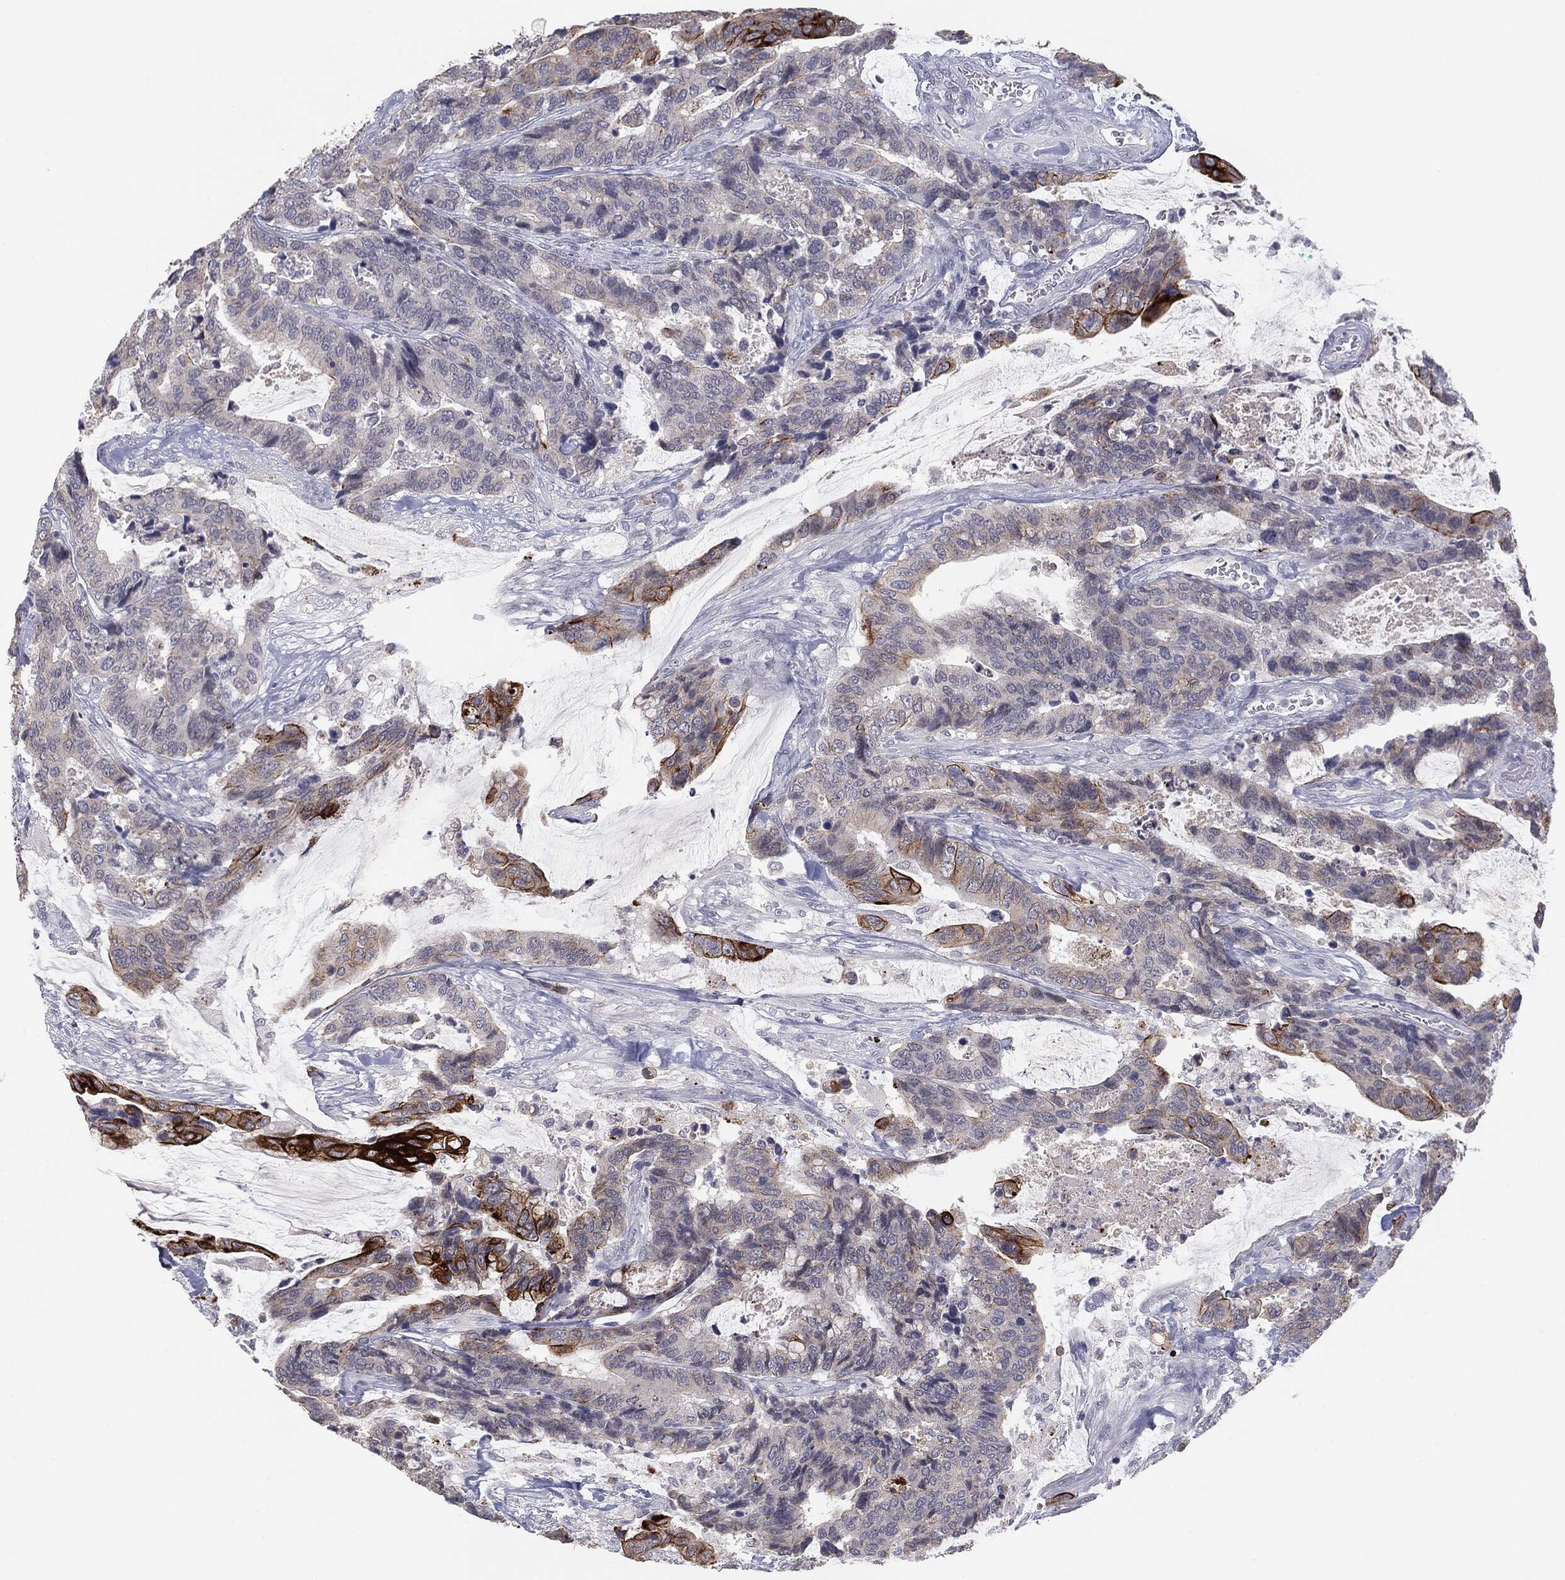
{"staining": {"intensity": "strong", "quantity": "25%-75%", "location": "cytoplasmic/membranous"}, "tissue": "colorectal cancer", "cell_type": "Tumor cells", "image_type": "cancer", "snomed": [{"axis": "morphology", "description": "Adenocarcinoma, NOS"}, {"axis": "topography", "description": "Rectum"}], "caption": "Protein analysis of colorectal adenocarcinoma tissue exhibits strong cytoplasmic/membranous positivity in approximately 25%-75% of tumor cells. (brown staining indicates protein expression, while blue staining denotes nuclei).", "gene": "MUC1", "patient": {"sex": "female", "age": 59}}